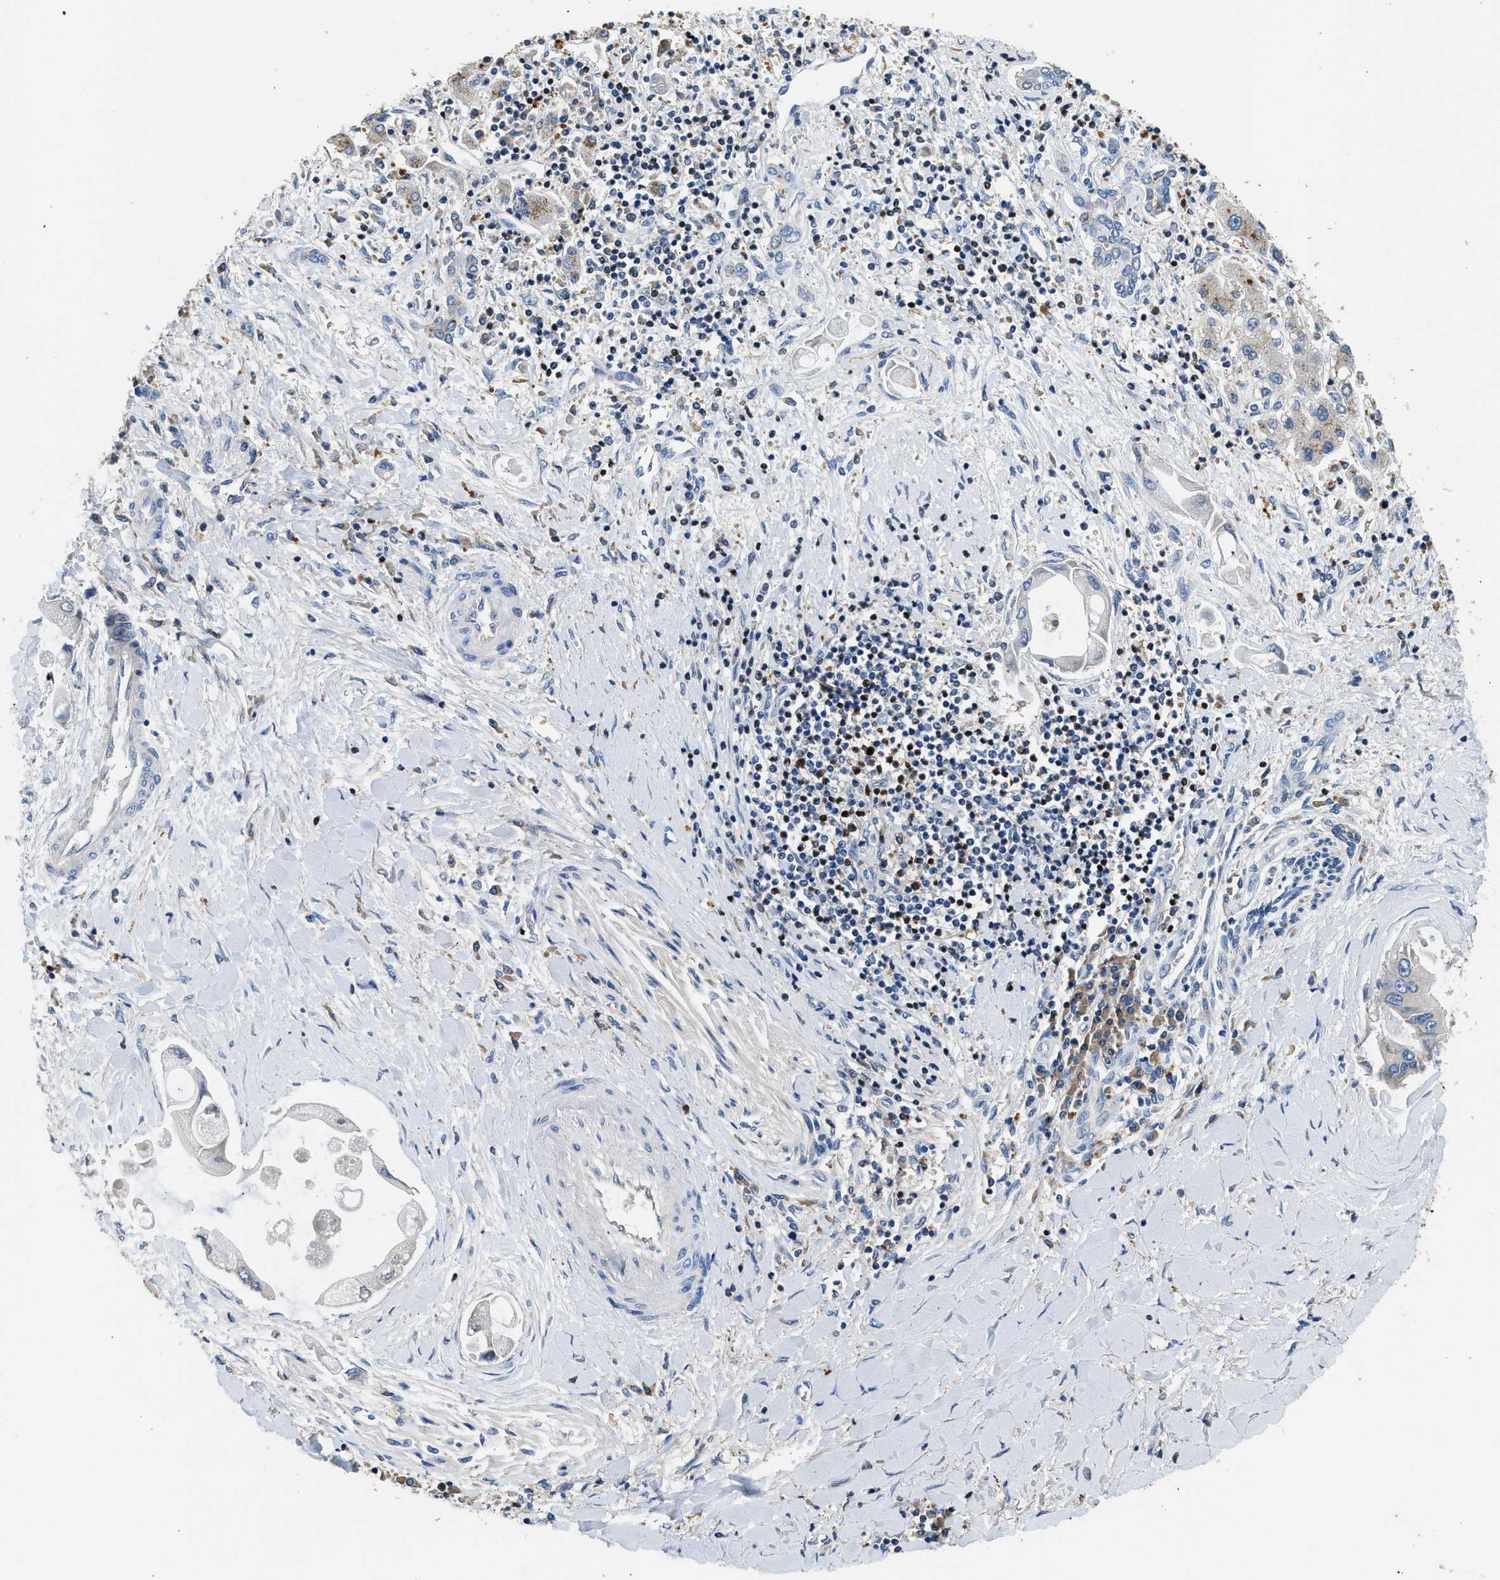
{"staining": {"intensity": "negative", "quantity": "none", "location": "none"}, "tissue": "liver cancer", "cell_type": "Tumor cells", "image_type": "cancer", "snomed": [{"axis": "morphology", "description": "Cholangiocarcinoma"}, {"axis": "topography", "description": "Liver"}], "caption": "There is no significant expression in tumor cells of liver cancer (cholangiocarcinoma).", "gene": "TOX", "patient": {"sex": "male", "age": 50}}